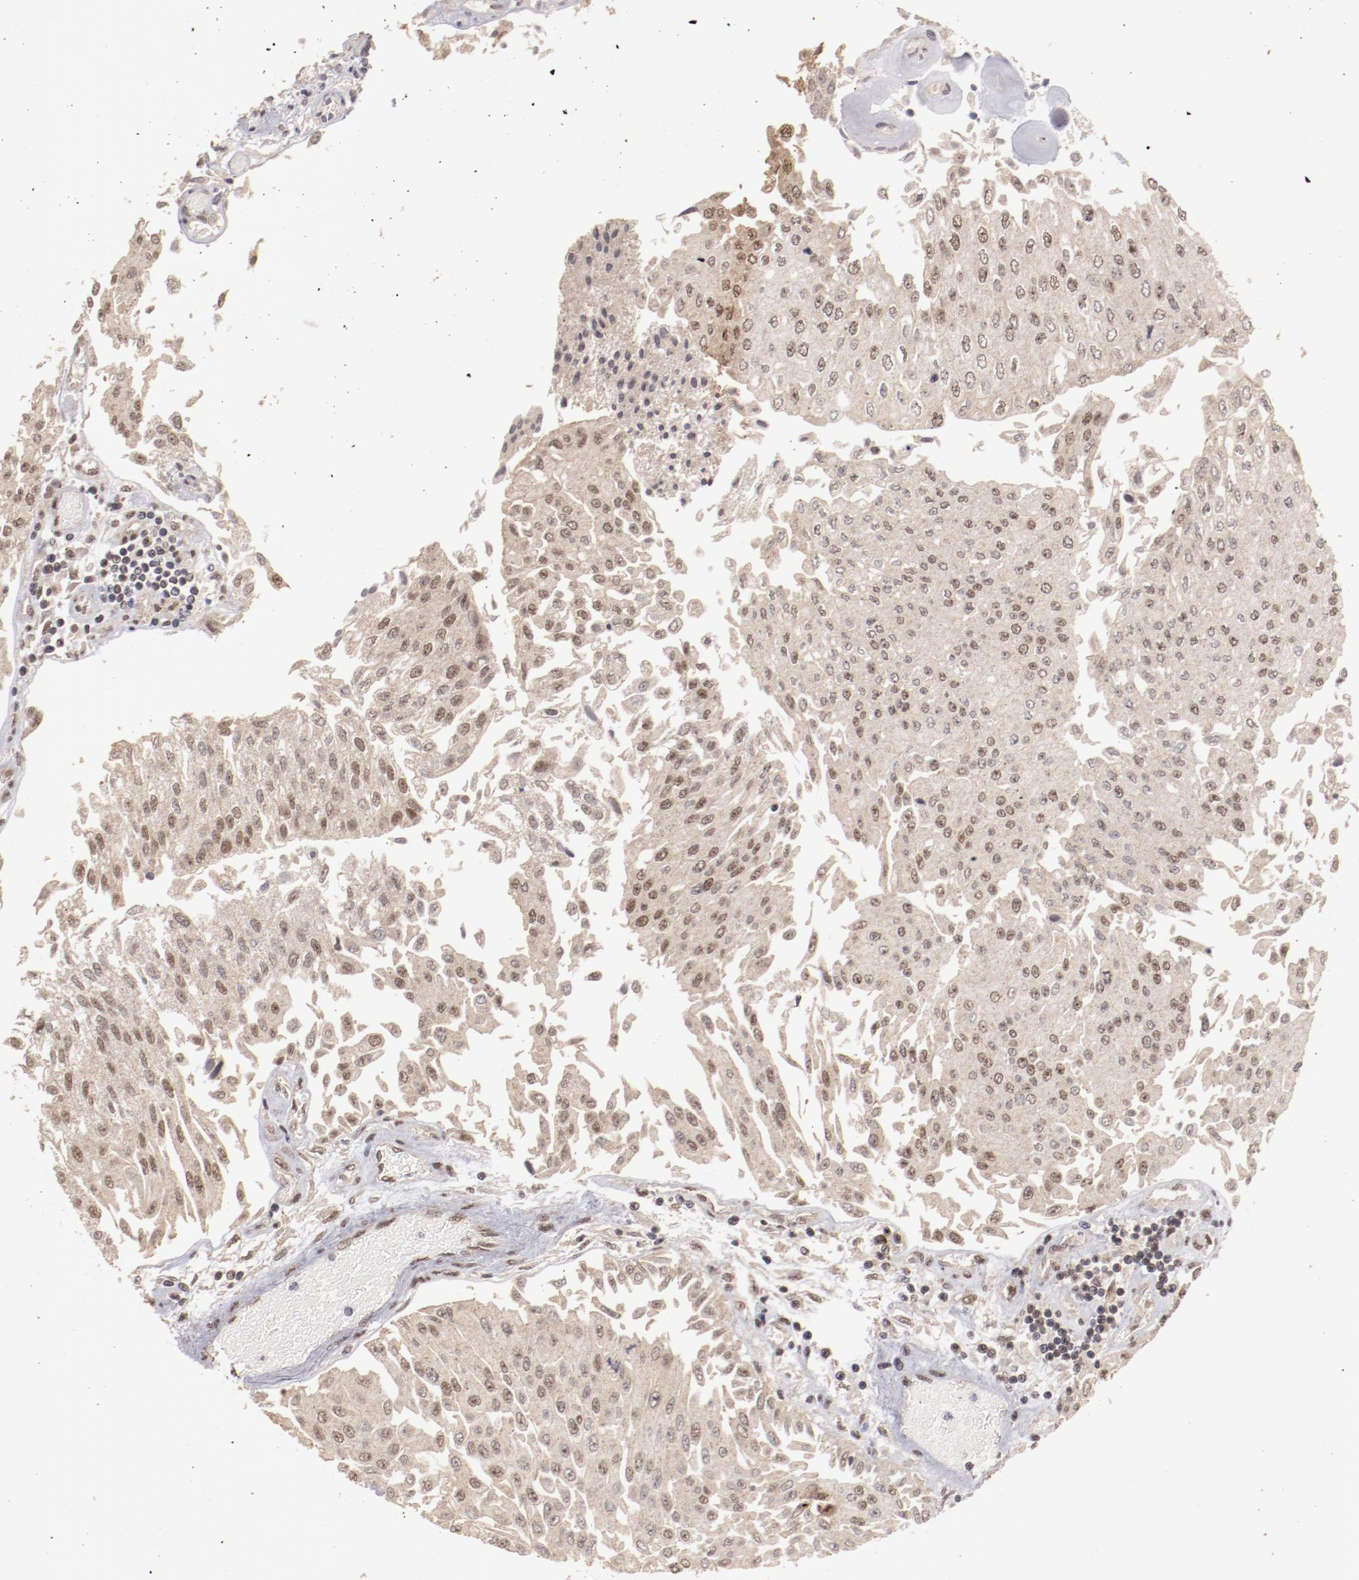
{"staining": {"intensity": "weak", "quantity": ">75%", "location": "cytoplasmic/membranous,nuclear"}, "tissue": "urothelial cancer", "cell_type": "Tumor cells", "image_type": "cancer", "snomed": [{"axis": "morphology", "description": "Urothelial carcinoma, Low grade"}, {"axis": "topography", "description": "Urinary bladder"}], "caption": "Urothelial cancer stained with a protein marker exhibits weak staining in tumor cells.", "gene": "CLOCK", "patient": {"sex": "male", "age": 86}}